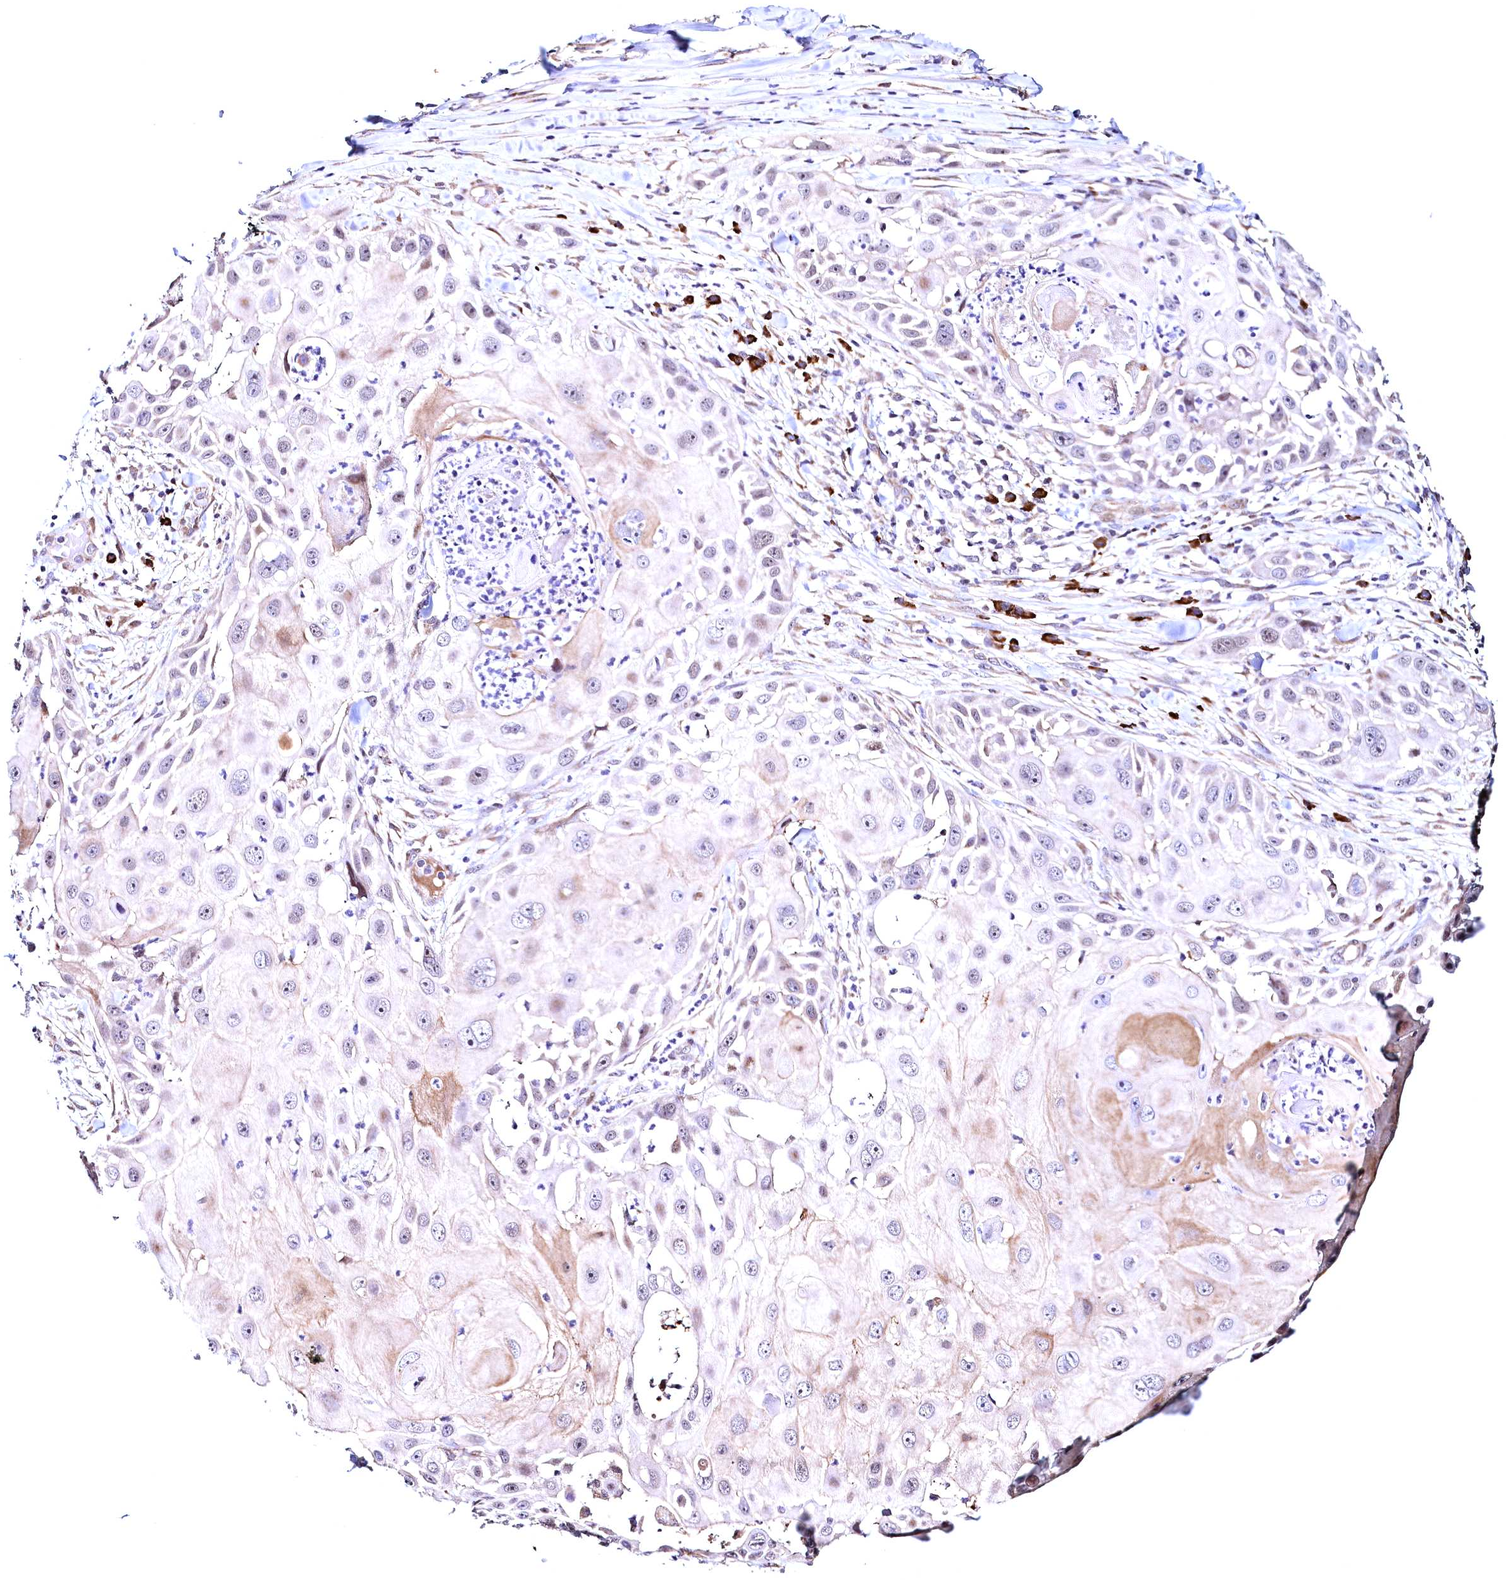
{"staining": {"intensity": "weak", "quantity": "<25%", "location": "cytoplasmic/membranous"}, "tissue": "skin cancer", "cell_type": "Tumor cells", "image_type": "cancer", "snomed": [{"axis": "morphology", "description": "Squamous cell carcinoma, NOS"}, {"axis": "topography", "description": "Skin"}], "caption": "An IHC photomicrograph of squamous cell carcinoma (skin) is shown. There is no staining in tumor cells of squamous cell carcinoma (skin).", "gene": "RBFA", "patient": {"sex": "female", "age": 44}}